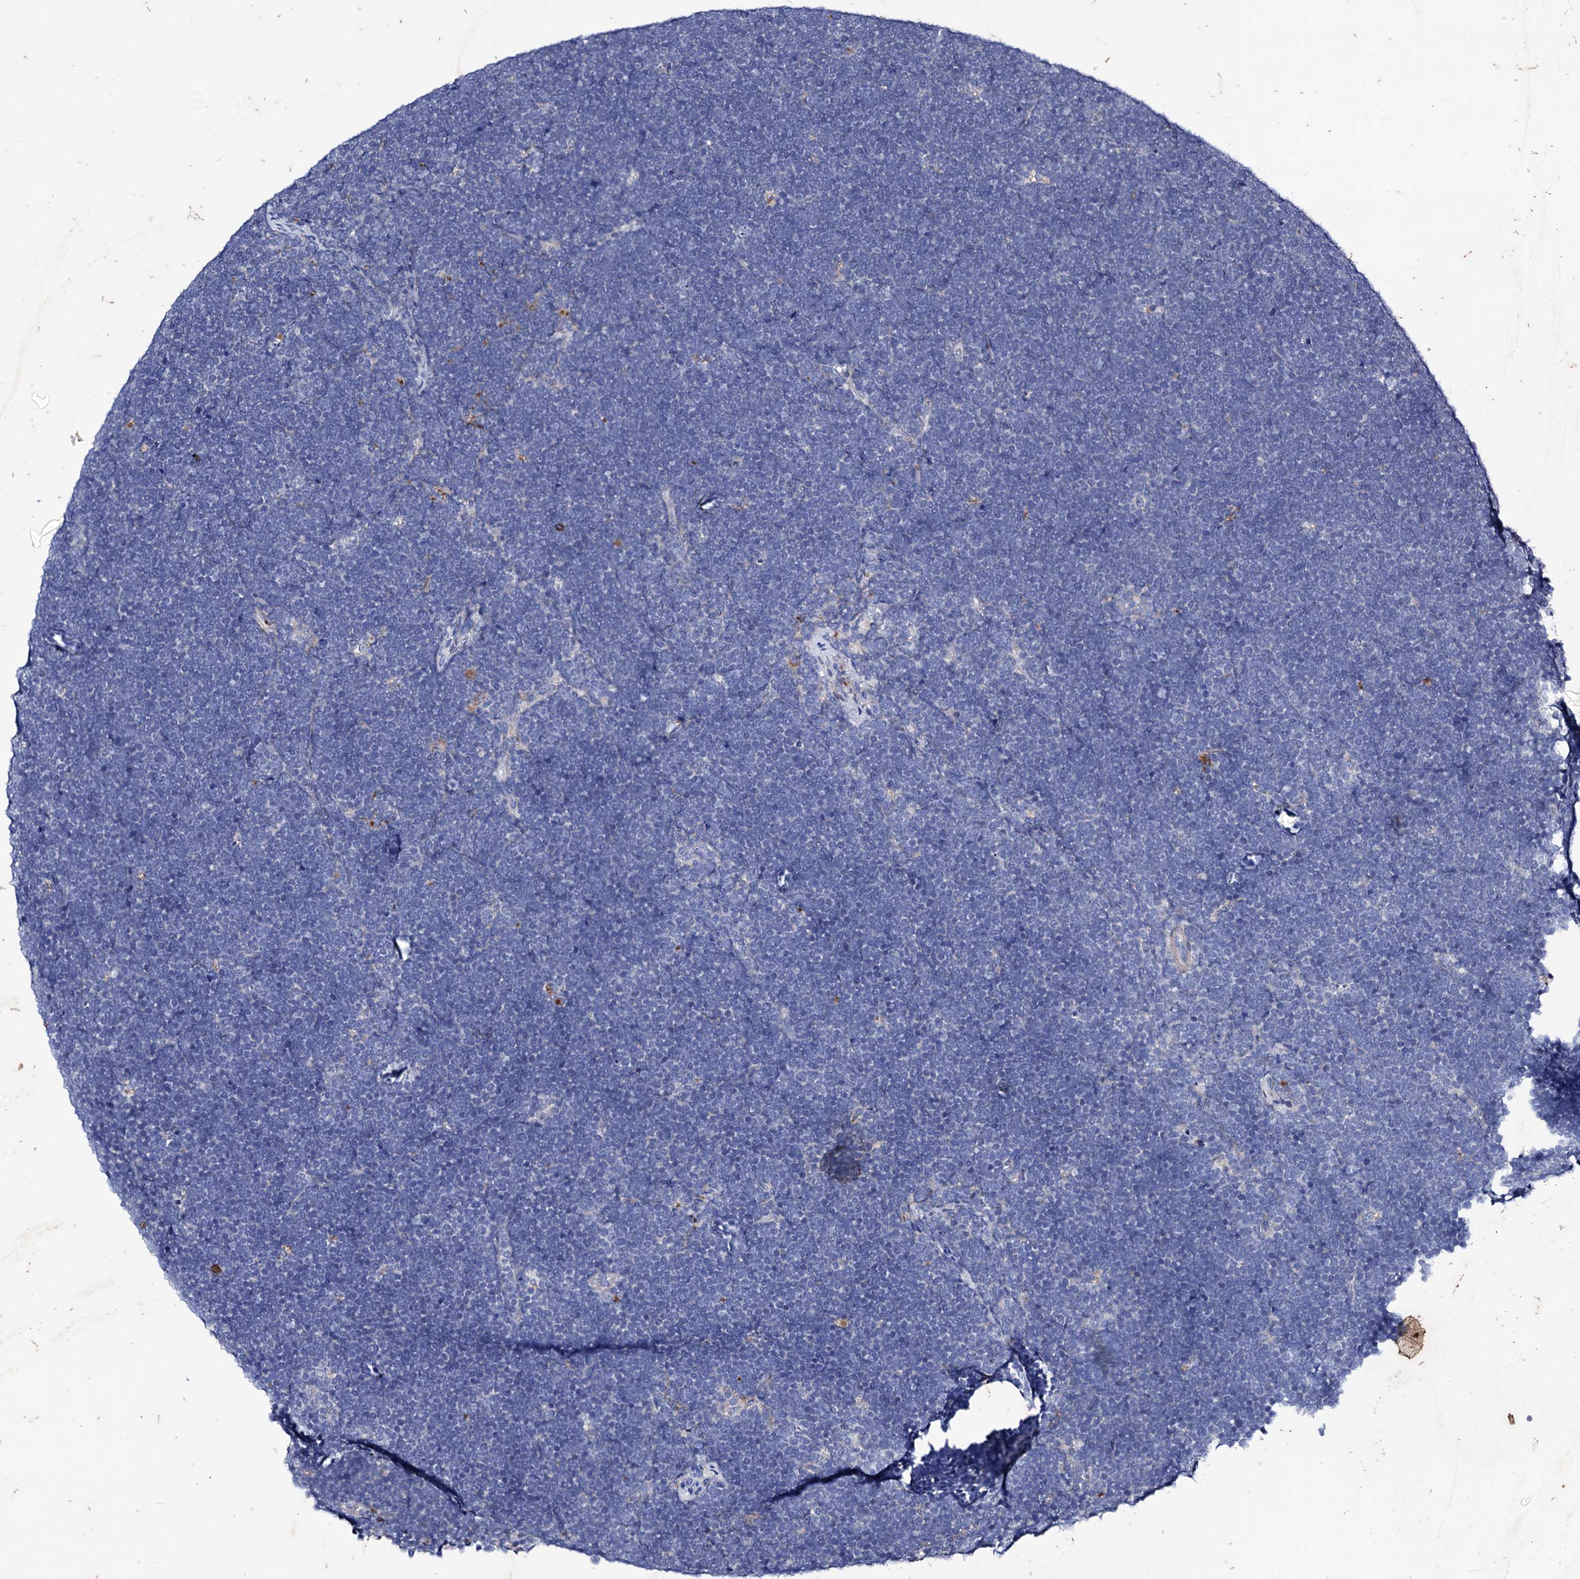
{"staining": {"intensity": "negative", "quantity": "none", "location": "none"}, "tissue": "lymphoma", "cell_type": "Tumor cells", "image_type": "cancer", "snomed": [{"axis": "morphology", "description": "Malignant lymphoma, non-Hodgkin's type, High grade"}, {"axis": "topography", "description": "Lymph node"}], "caption": "Tumor cells are negative for brown protein staining in high-grade malignant lymphoma, non-Hodgkin's type.", "gene": "AXL", "patient": {"sex": "male", "age": 13}}